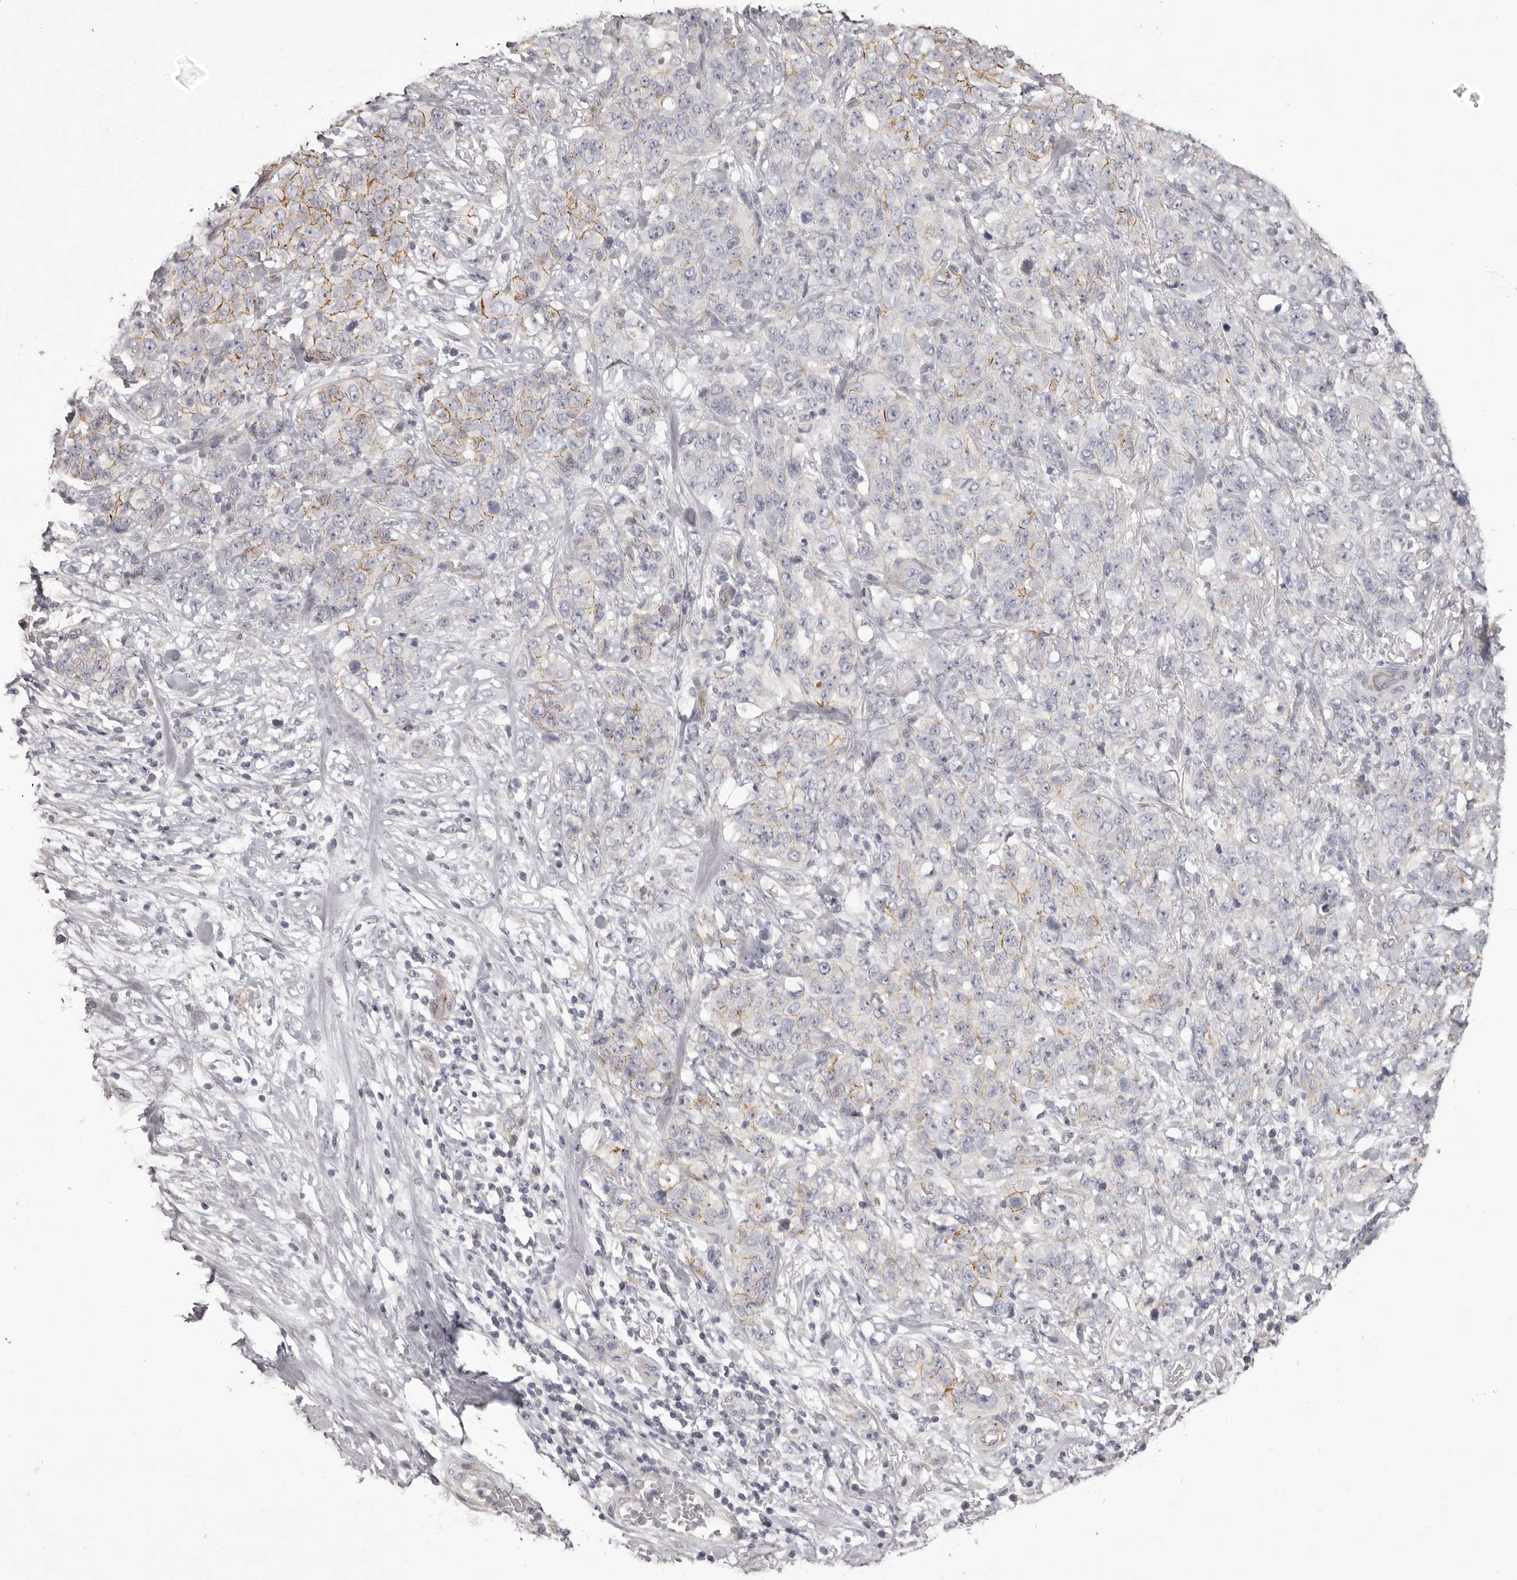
{"staining": {"intensity": "moderate", "quantity": "<25%", "location": "cytoplasmic/membranous"}, "tissue": "stomach cancer", "cell_type": "Tumor cells", "image_type": "cancer", "snomed": [{"axis": "morphology", "description": "Adenocarcinoma, NOS"}, {"axis": "topography", "description": "Stomach"}], "caption": "The micrograph shows immunohistochemical staining of stomach adenocarcinoma. There is moderate cytoplasmic/membranous positivity is present in approximately <25% of tumor cells.", "gene": "OTUD3", "patient": {"sex": "male", "age": 48}}